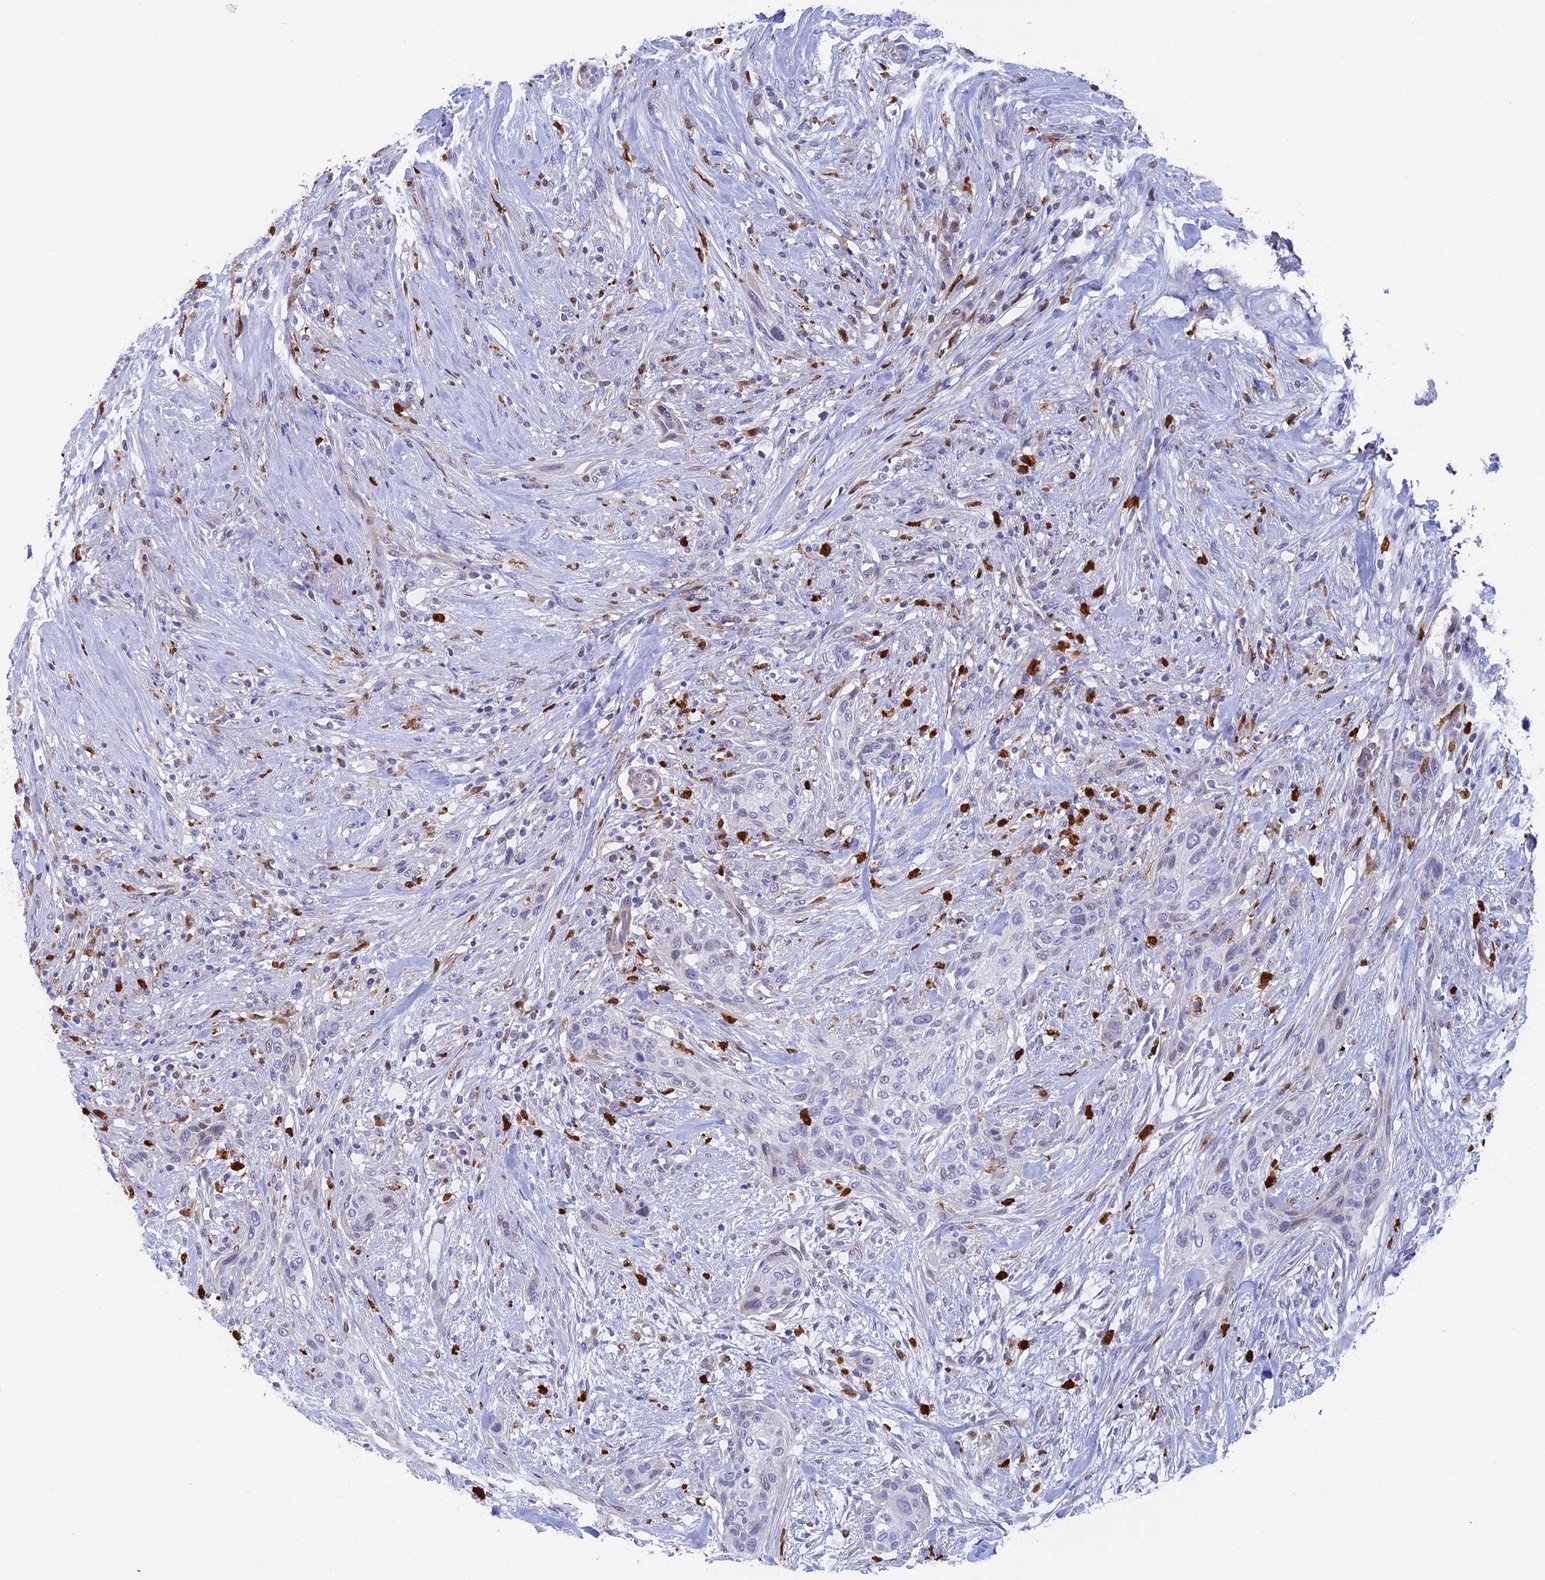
{"staining": {"intensity": "negative", "quantity": "none", "location": "none"}, "tissue": "urothelial cancer", "cell_type": "Tumor cells", "image_type": "cancer", "snomed": [{"axis": "morphology", "description": "Urothelial carcinoma, High grade"}, {"axis": "topography", "description": "Urinary bladder"}], "caption": "The histopathology image displays no staining of tumor cells in urothelial carcinoma (high-grade).", "gene": "SLC26A1", "patient": {"sex": "male", "age": 35}}